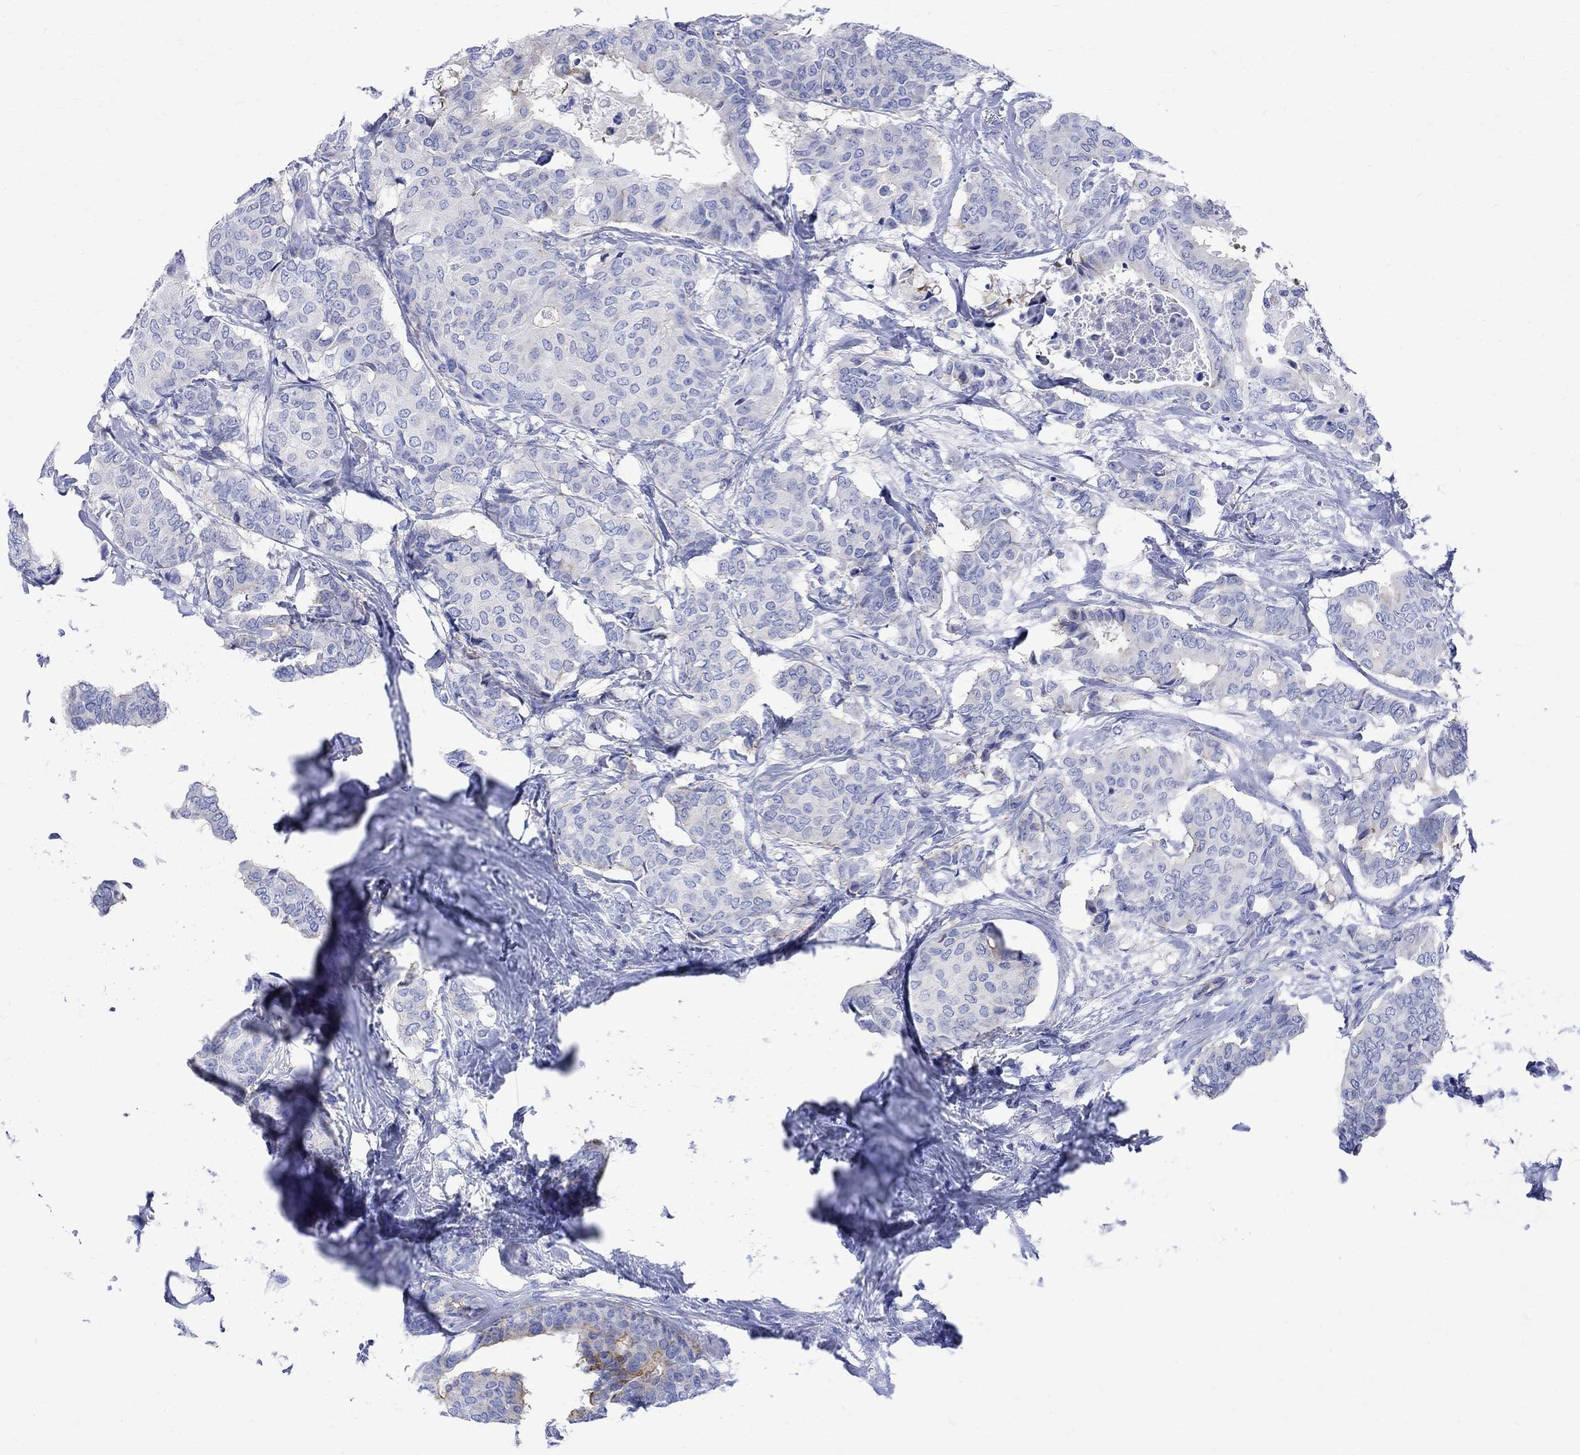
{"staining": {"intensity": "weak", "quantity": "<25%", "location": "cytoplasmic/membranous"}, "tissue": "breast cancer", "cell_type": "Tumor cells", "image_type": "cancer", "snomed": [{"axis": "morphology", "description": "Duct carcinoma"}, {"axis": "topography", "description": "Breast"}], "caption": "Immunohistochemical staining of human breast intraductal carcinoma reveals no significant positivity in tumor cells.", "gene": "PARVB", "patient": {"sex": "female", "age": 75}}